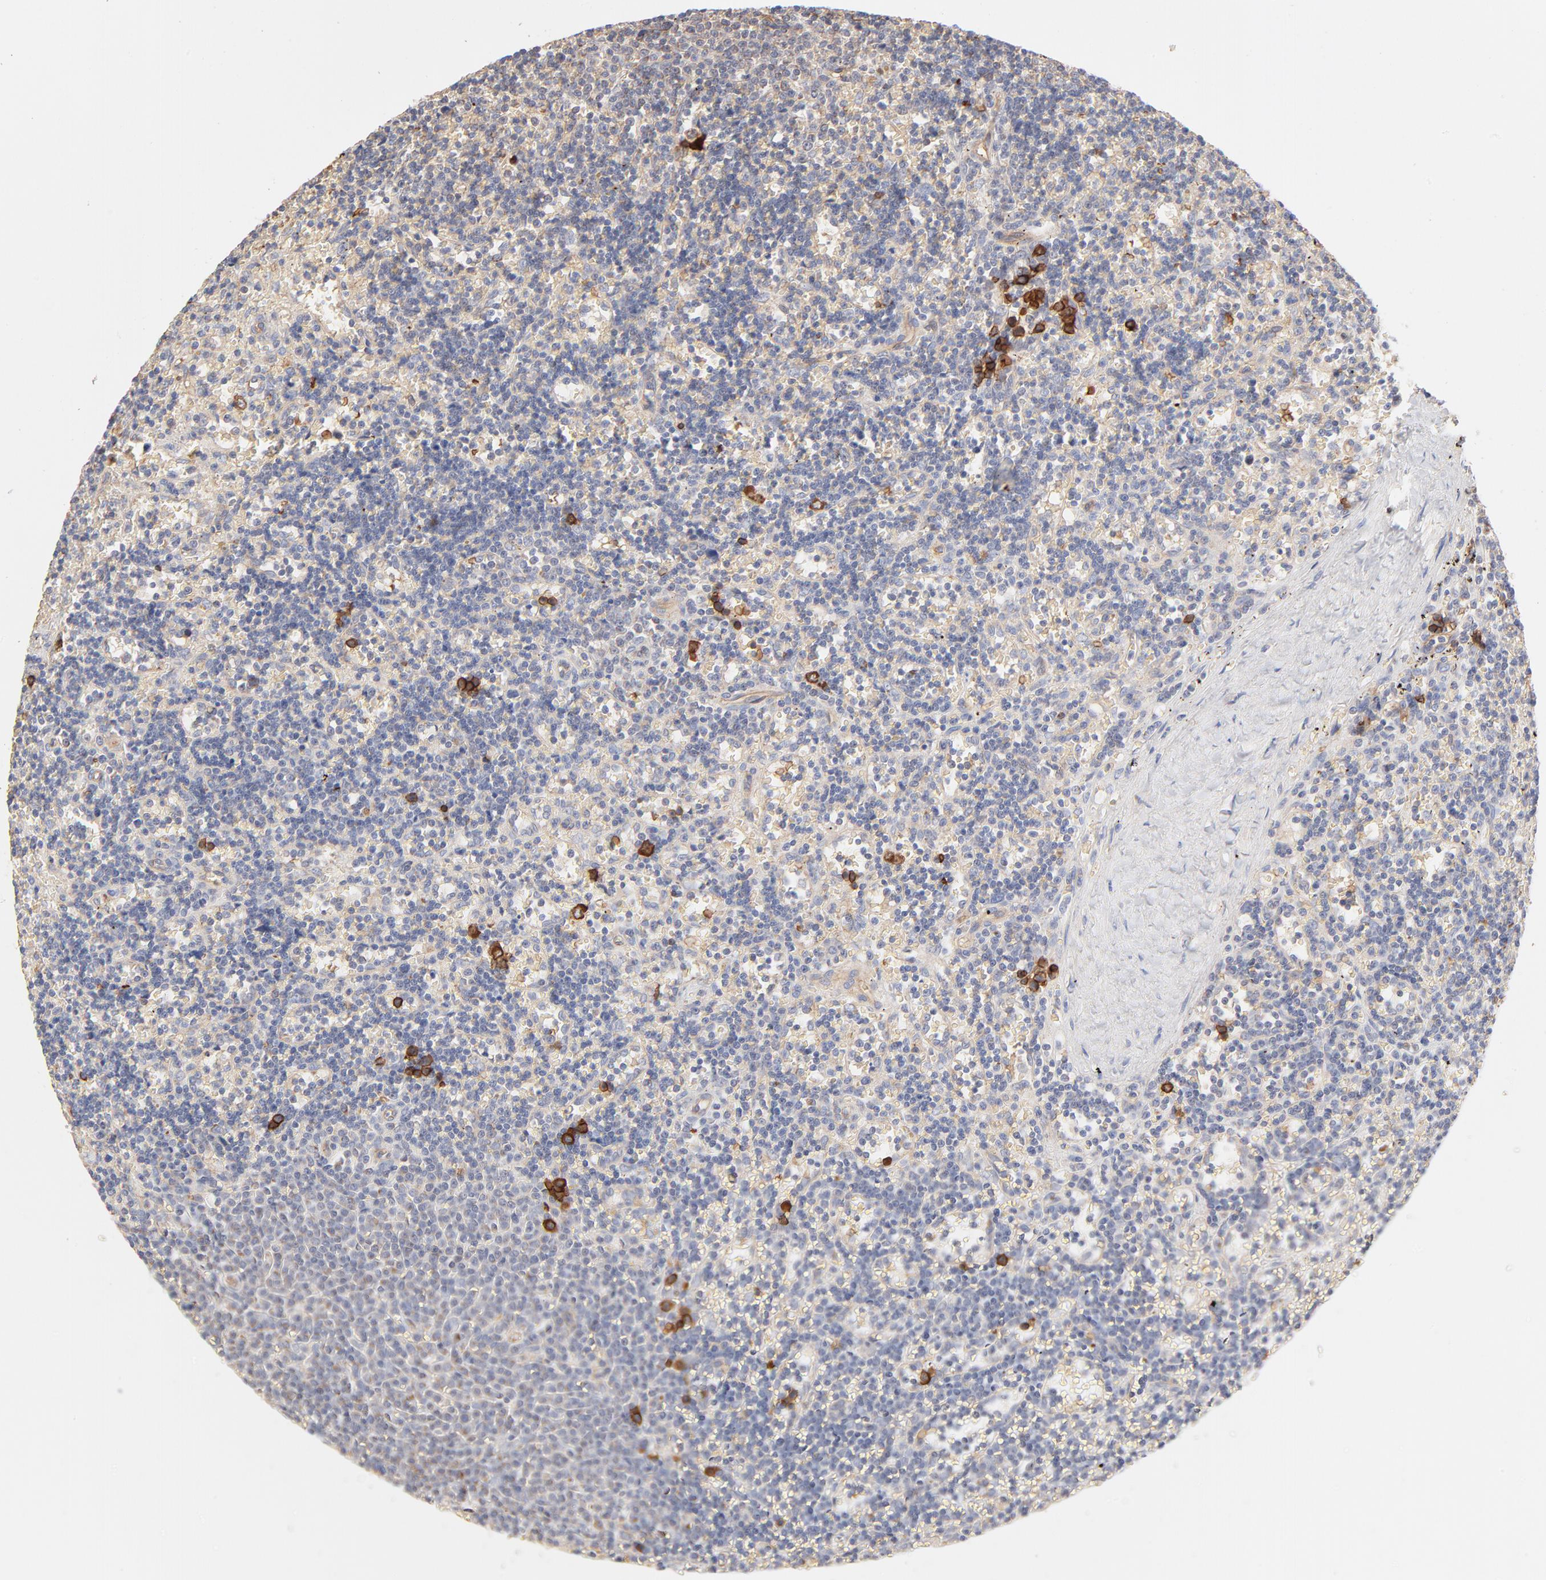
{"staining": {"intensity": "strong", "quantity": "<25%", "location": "cytoplasmic/membranous"}, "tissue": "lymphoma", "cell_type": "Tumor cells", "image_type": "cancer", "snomed": [{"axis": "morphology", "description": "Malignant lymphoma, non-Hodgkin's type, Low grade"}, {"axis": "topography", "description": "Spleen"}], "caption": "IHC (DAB (3,3'-diaminobenzidine)) staining of human lymphoma shows strong cytoplasmic/membranous protein staining in approximately <25% of tumor cells.", "gene": "SPTB", "patient": {"sex": "male", "age": 60}}